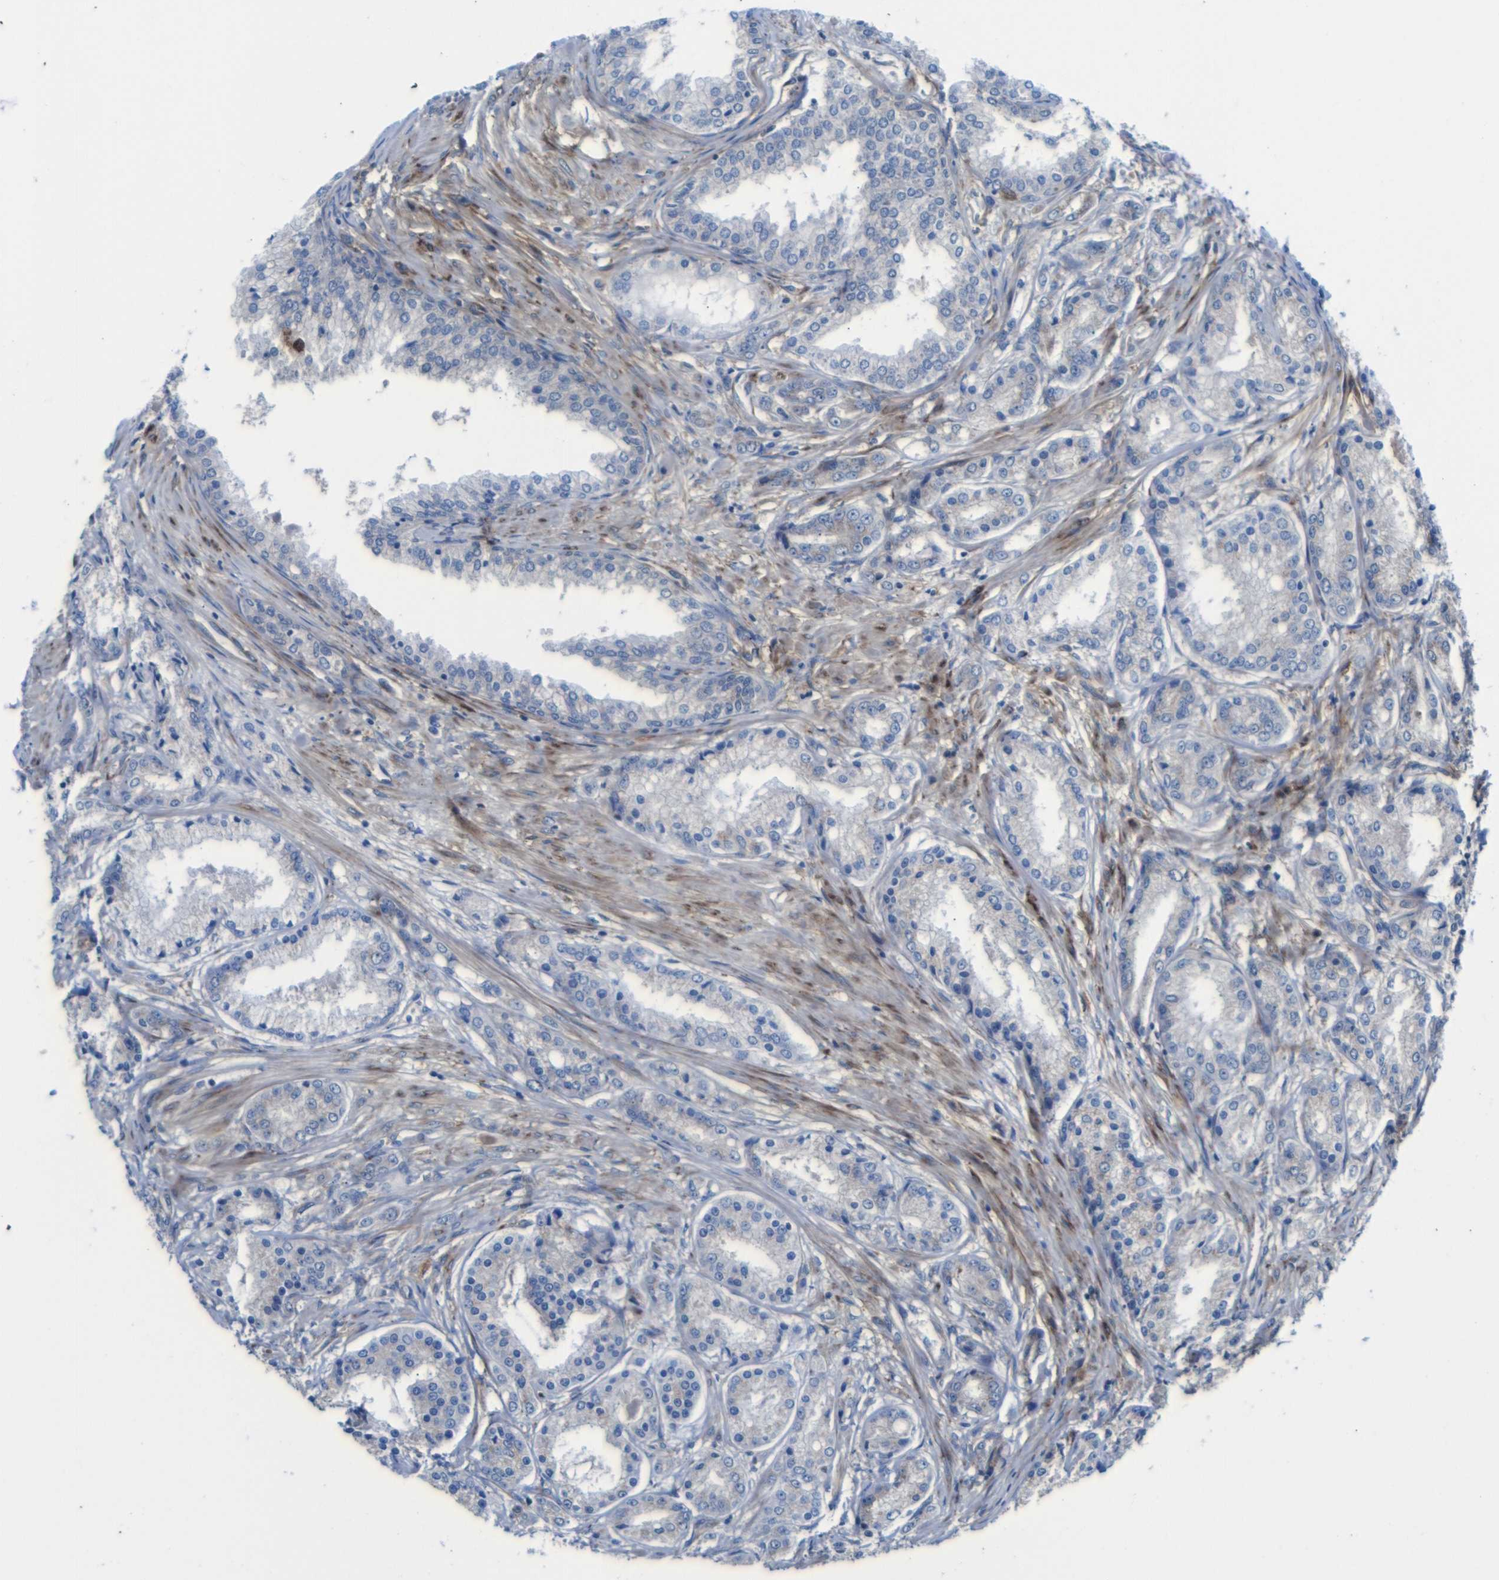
{"staining": {"intensity": "negative", "quantity": "none", "location": "none"}, "tissue": "prostate cancer", "cell_type": "Tumor cells", "image_type": "cancer", "snomed": [{"axis": "morphology", "description": "Adenocarcinoma, High grade"}, {"axis": "topography", "description": "Prostate"}], "caption": "The IHC micrograph has no significant expression in tumor cells of adenocarcinoma (high-grade) (prostate) tissue.", "gene": "PARP14", "patient": {"sex": "male", "age": 59}}